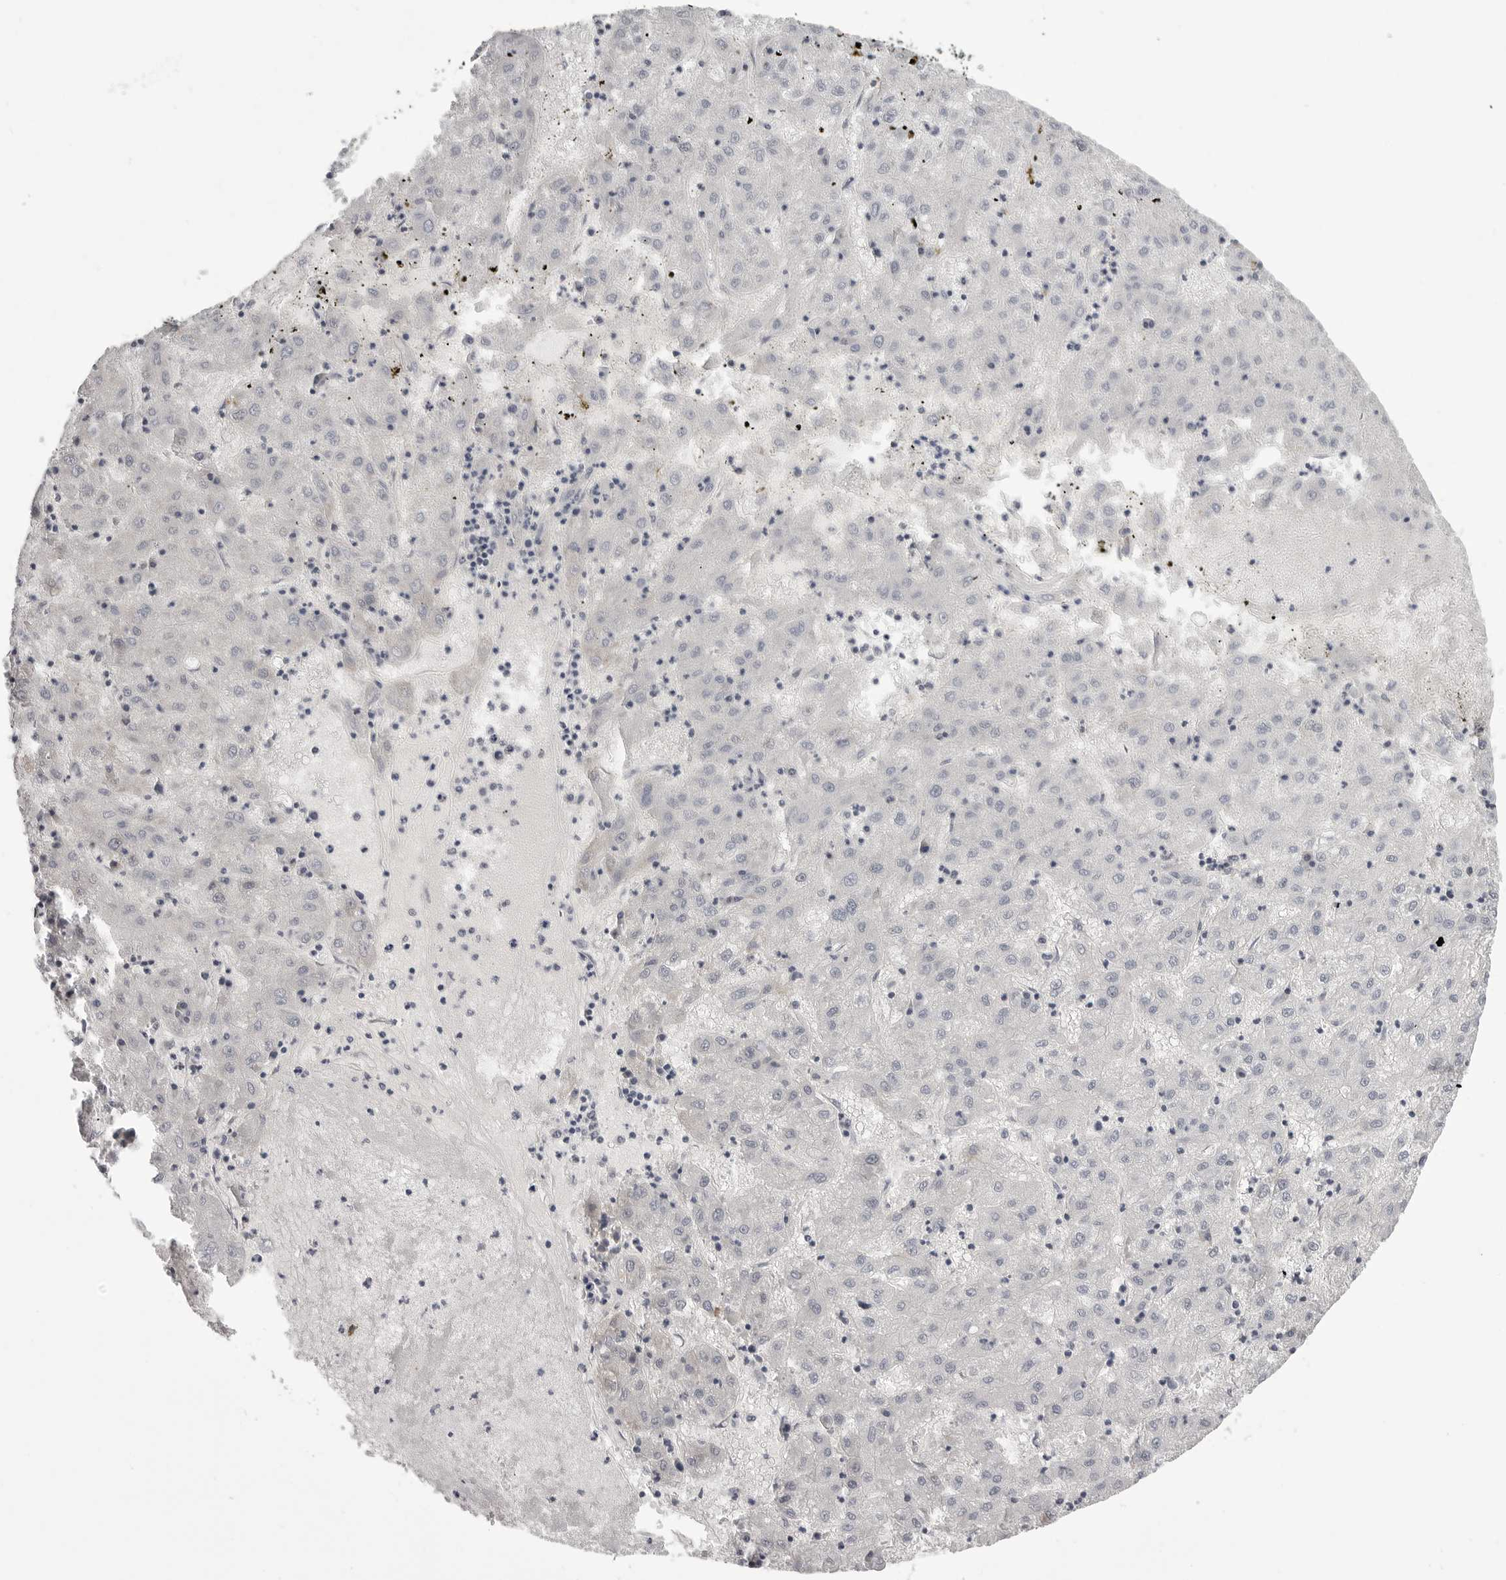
{"staining": {"intensity": "negative", "quantity": "none", "location": "none"}, "tissue": "liver cancer", "cell_type": "Tumor cells", "image_type": "cancer", "snomed": [{"axis": "morphology", "description": "Carcinoma, Hepatocellular, NOS"}, {"axis": "topography", "description": "Liver"}], "caption": "This image is of liver hepatocellular carcinoma stained with immunohistochemistry to label a protein in brown with the nuclei are counter-stained blue. There is no staining in tumor cells. The staining was performed using DAB to visualize the protein expression in brown, while the nuclei were stained in blue with hematoxylin (Magnification: 20x).", "gene": "WRAP53", "patient": {"sex": "male", "age": 72}}